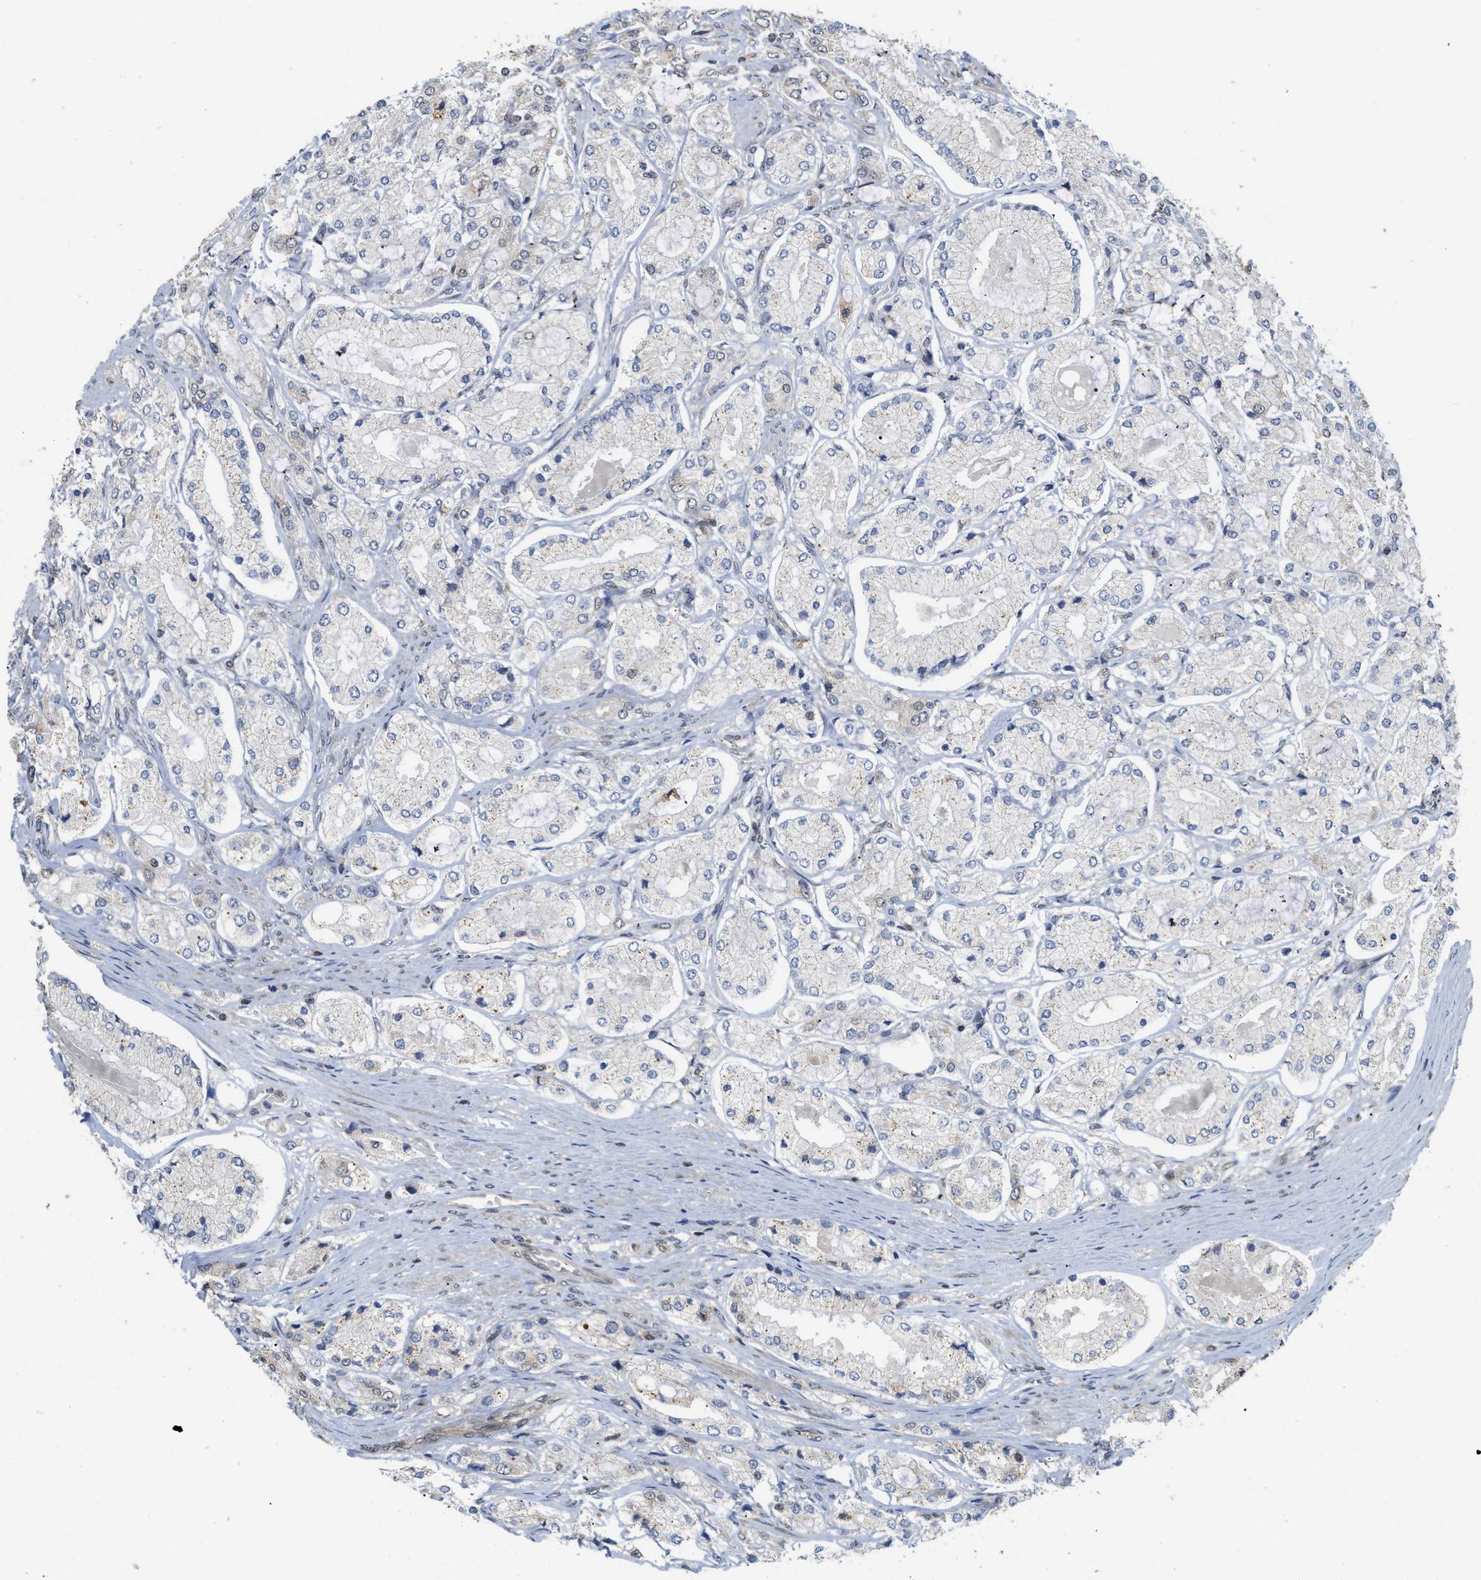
{"staining": {"intensity": "weak", "quantity": "<25%", "location": "cytoplasmic/membranous"}, "tissue": "prostate cancer", "cell_type": "Tumor cells", "image_type": "cancer", "snomed": [{"axis": "morphology", "description": "Adenocarcinoma, High grade"}, {"axis": "topography", "description": "Prostate"}], "caption": "An IHC micrograph of prostate high-grade adenocarcinoma is shown. There is no staining in tumor cells of prostate high-grade adenocarcinoma.", "gene": "TACC1", "patient": {"sex": "male", "age": 65}}